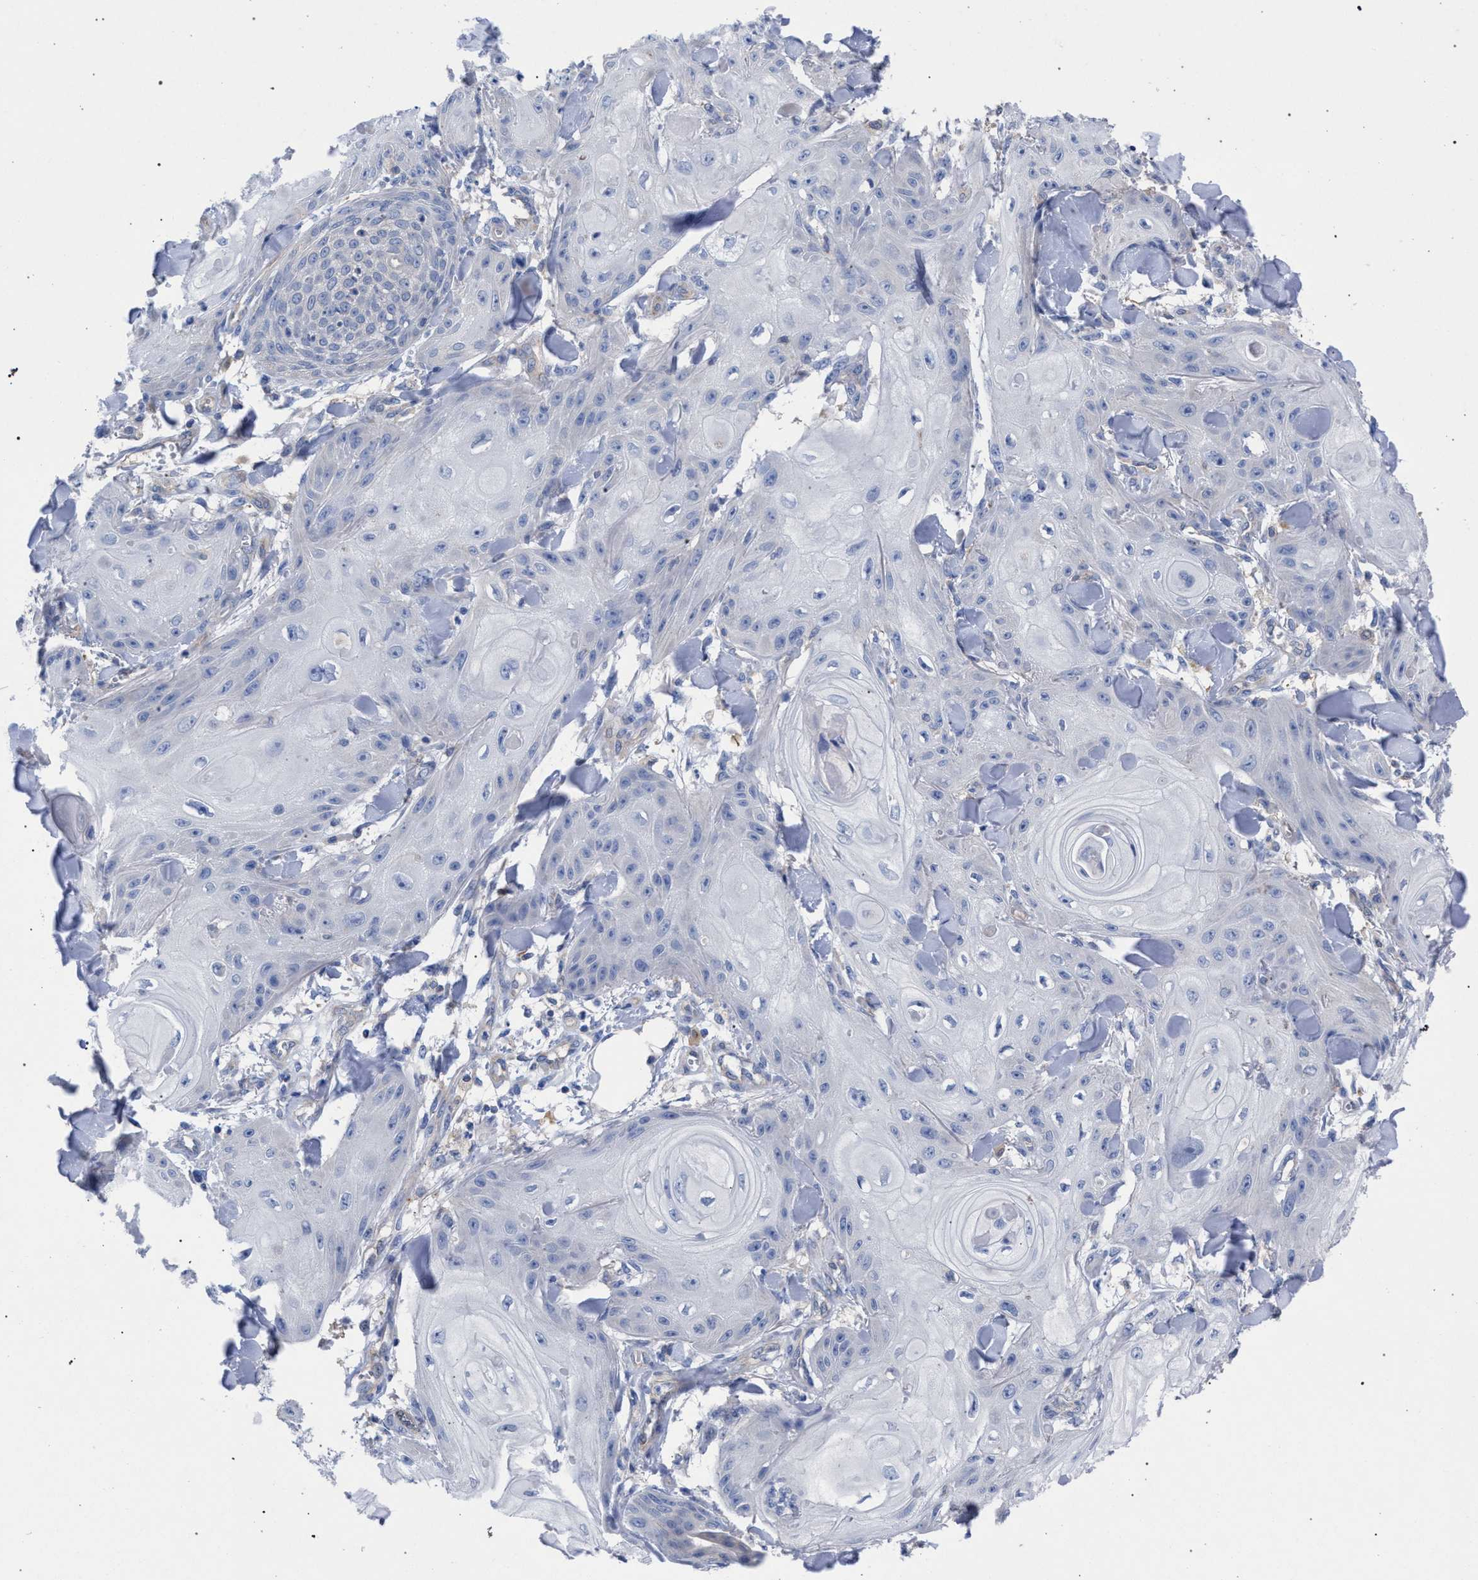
{"staining": {"intensity": "negative", "quantity": "none", "location": "none"}, "tissue": "skin cancer", "cell_type": "Tumor cells", "image_type": "cancer", "snomed": [{"axis": "morphology", "description": "Squamous cell carcinoma, NOS"}, {"axis": "topography", "description": "Skin"}], "caption": "Skin cancer (squamous cell carcinoma) was stained to show a protein in brown. There is no significant positivity in tumor cells.", "gene": "GMPR", "patient": {"sex": "male", "age": 74}}